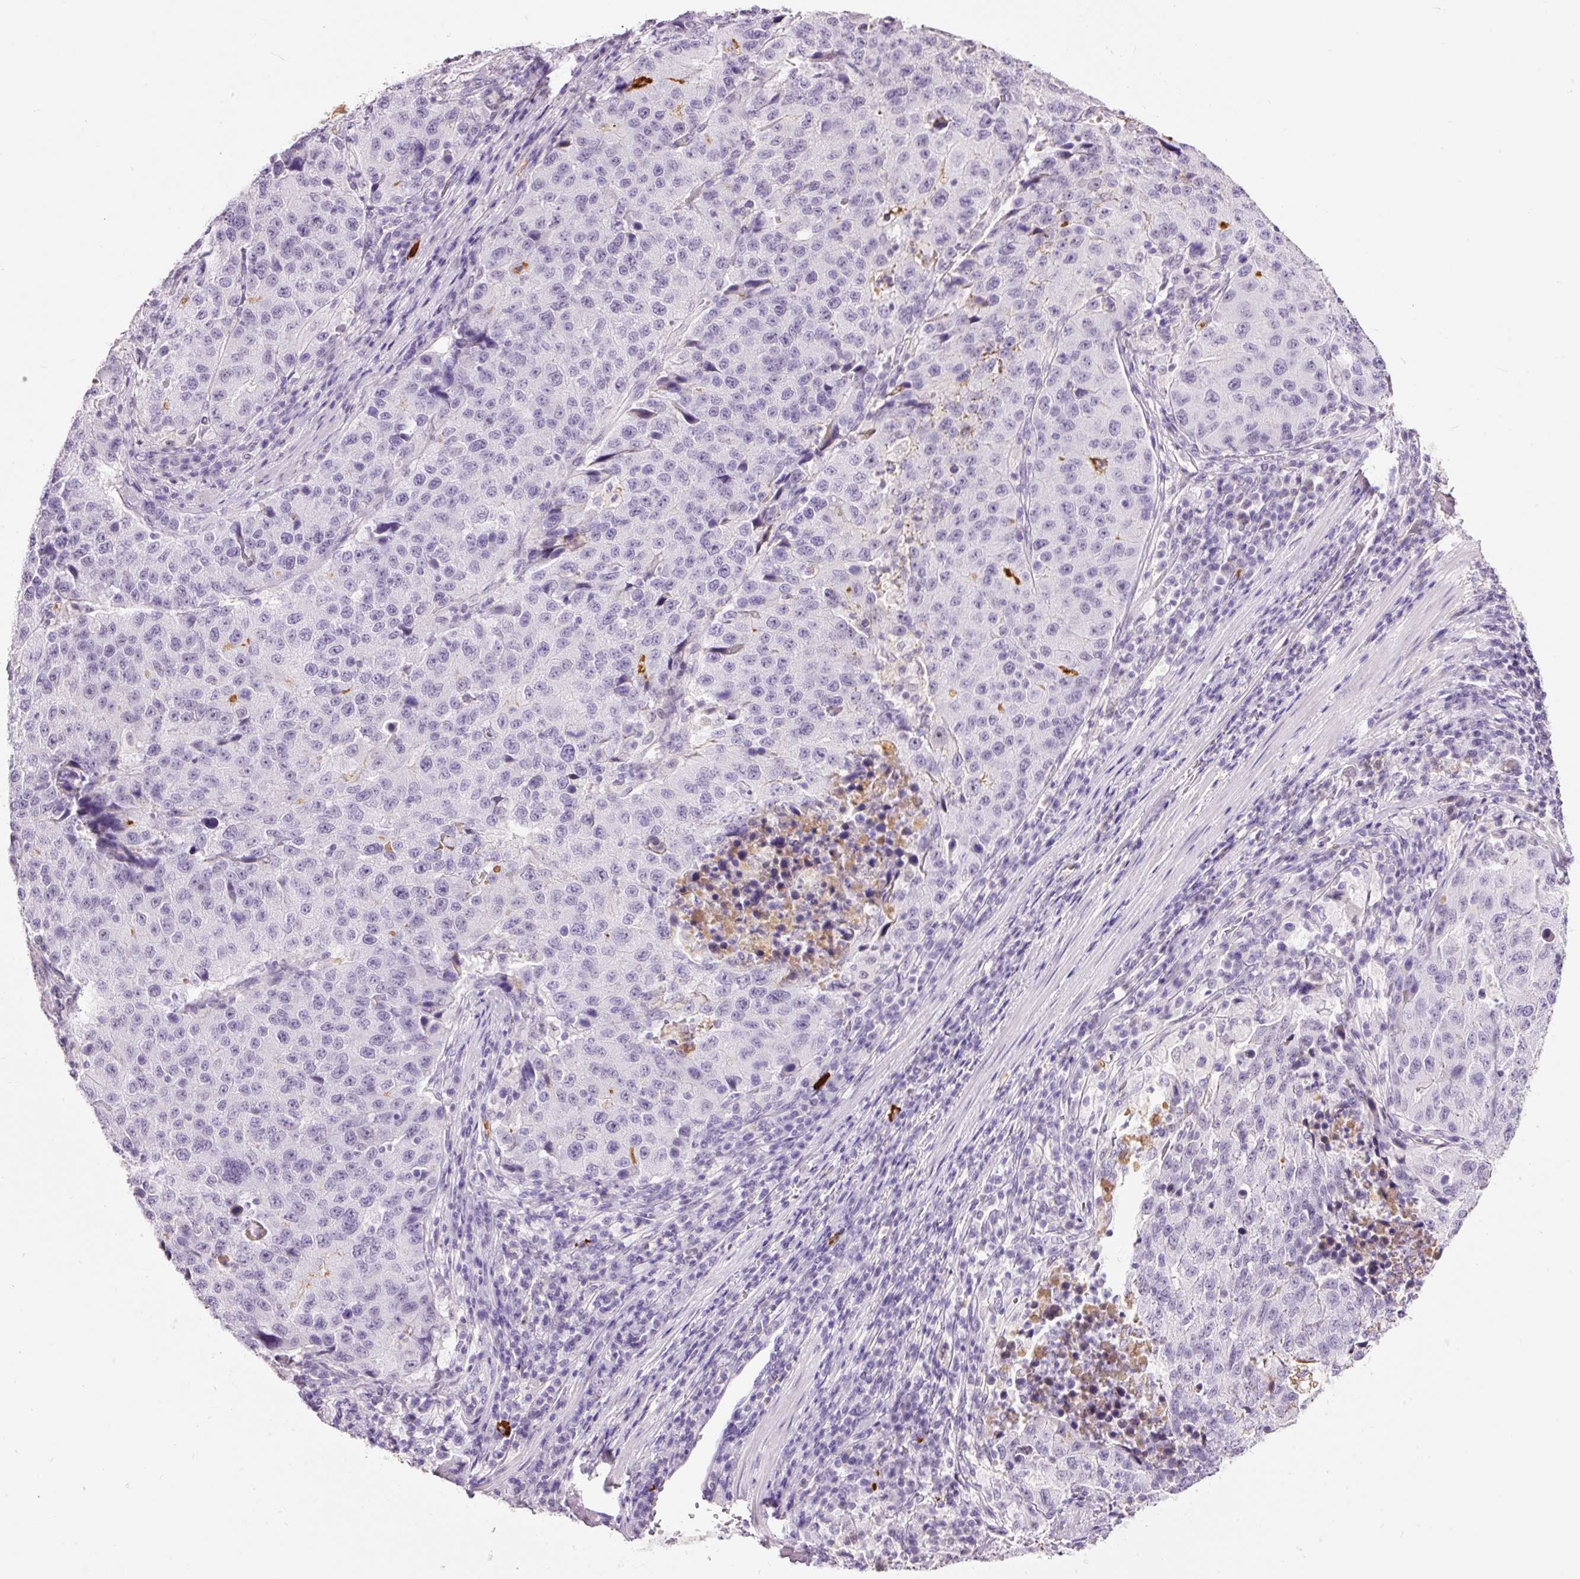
{"staining": {"intensity": "negative", "quantity": "none", "location": "none"}, "tissue": "stomach cancer", "cell_type": "Tumor cells", "image_type": "cancer", "snomed": [{"axis": "morphology", "description": "Adenocarcinoma, NOS"}, {"axis": "topography", "description": "Stomach"}], "caption": "Tumor cells show no significant expression in stomach cancer (adenocarcinoma).", "gene": "PRPF38B", "patient": {"sex": "male", "age": 71}}